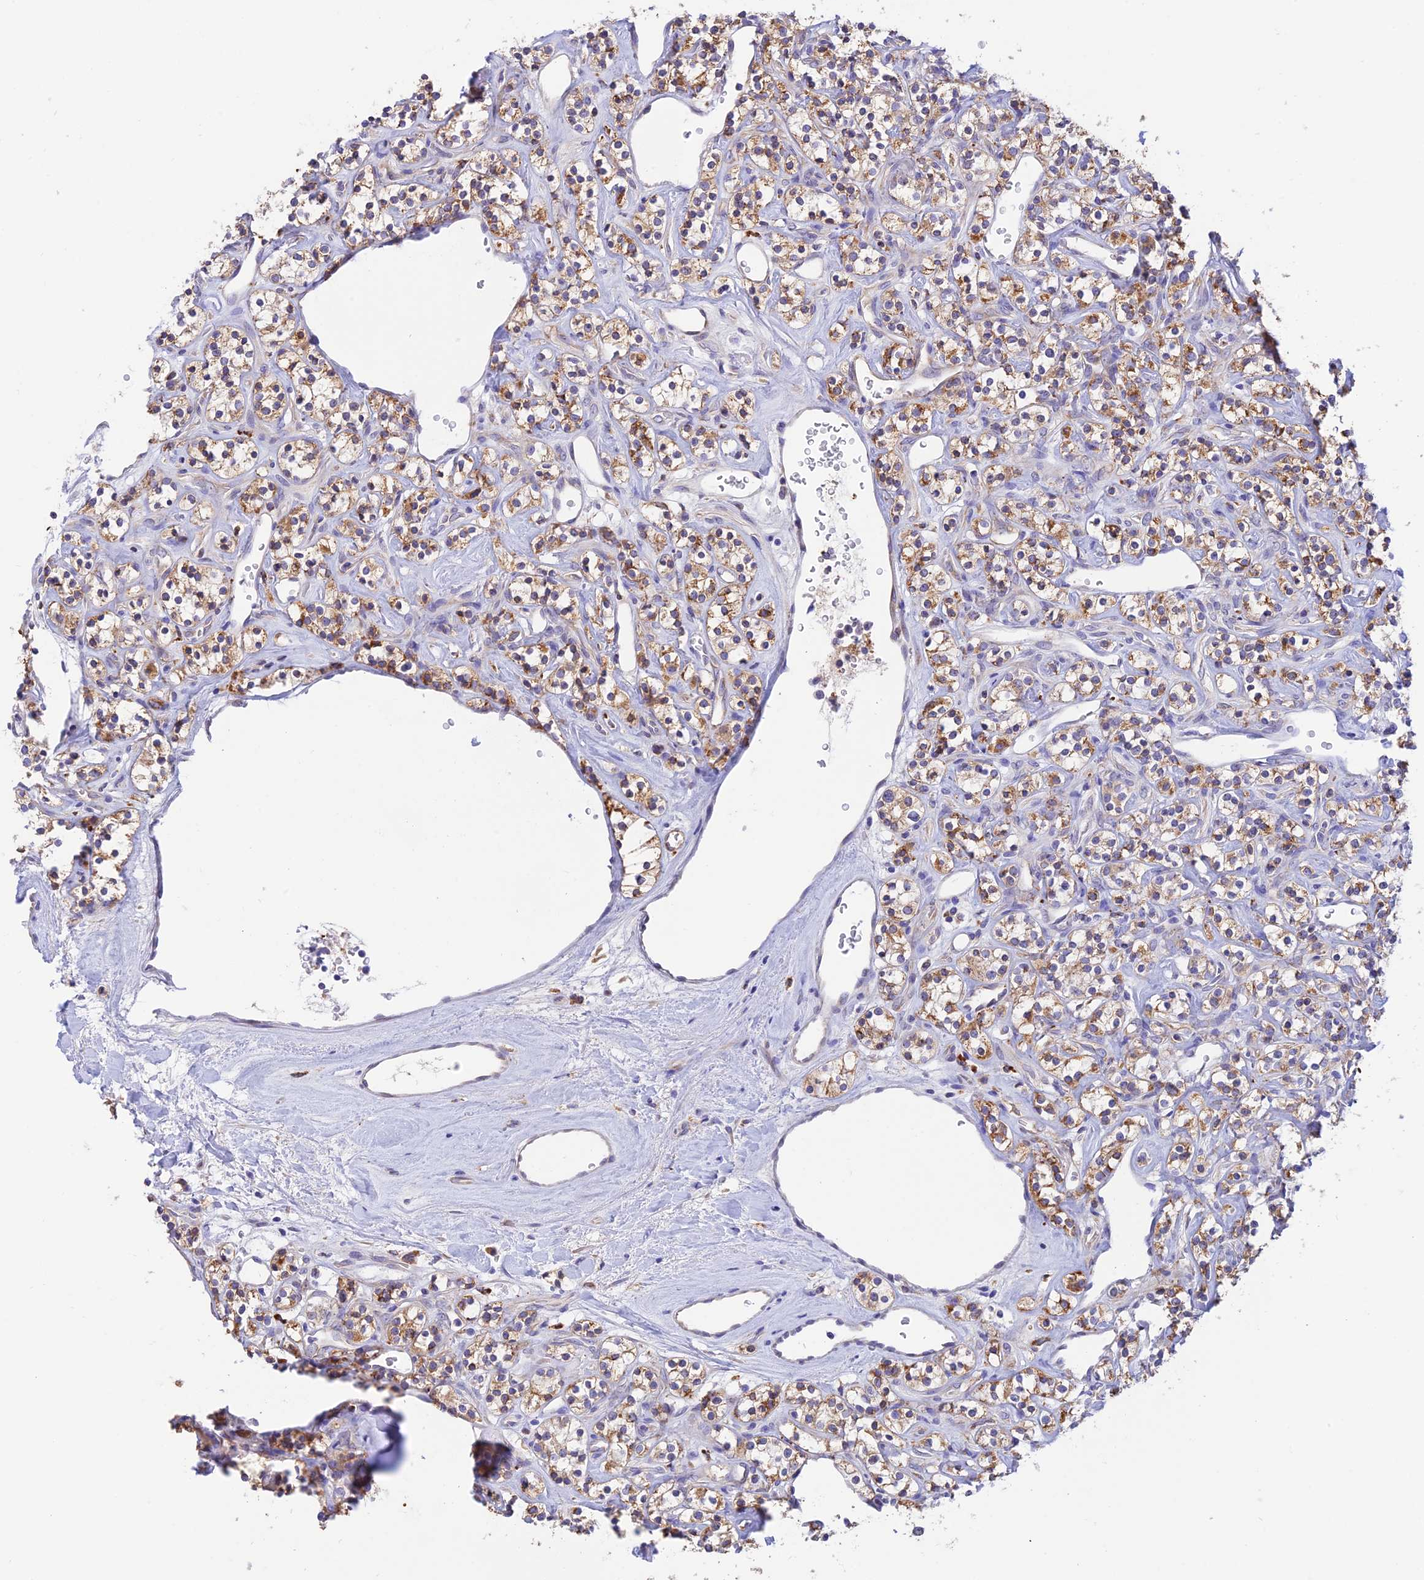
{"staining": {"intensity": "moderate", "quantity": "25%-75%", "location": "cytoplasmic/membranous"}, "tissue": "renal cancer", "cell_type": "Tumor cells", "image_type": "cancer", "snomed": [{"axis": "morphology", "description": "Adenocarcinoma, NOS"}, {"axis": "topography", "description": "Kidney"}], "caption": "Renal cancer stained for a protein displays moderate cytoplasmic/membranous positivity in tumor cells.", "gene": "VKORC1", "patient": {"sex": "male", "age": 77}}